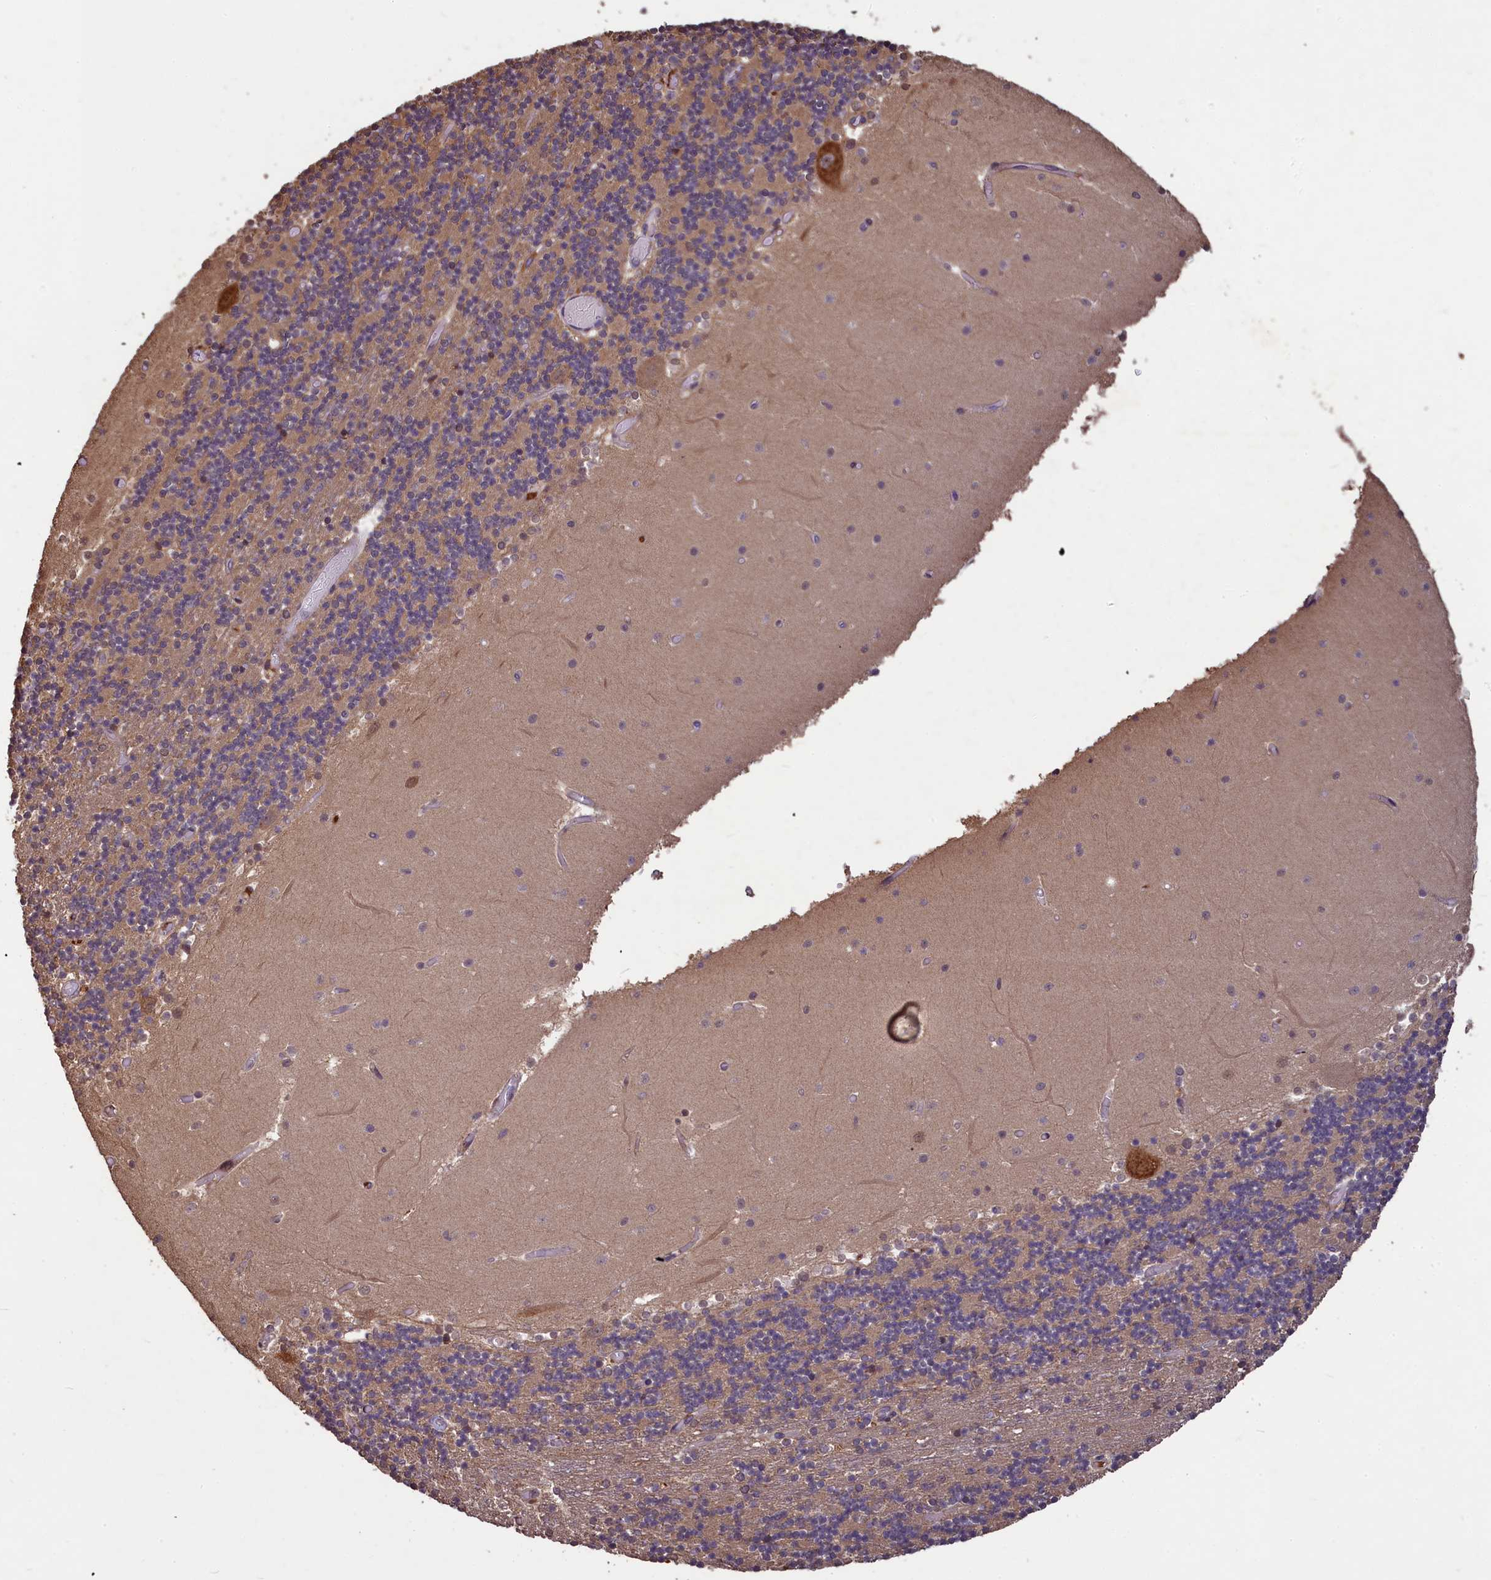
{"staining": {"intensity": "weak", "quantity": "<25%", "location": "cytoplasmic/membranous"}, "tissue": "cerebellum", "cell_type": "Cells in granular layer", "image_type": "normal", "snomed": [{"axis": "morphology", "description": "Normal tissue, NOS"}, {"axis": "topography", "description": "Cerebellum"}], "caption": "Immunohistochemistry (IHC) of unremarkable cerebellum shows no positivity in cells in granular layer.", "gene": "NUDT6", "patient": {"sex": "female", "age": 28}}